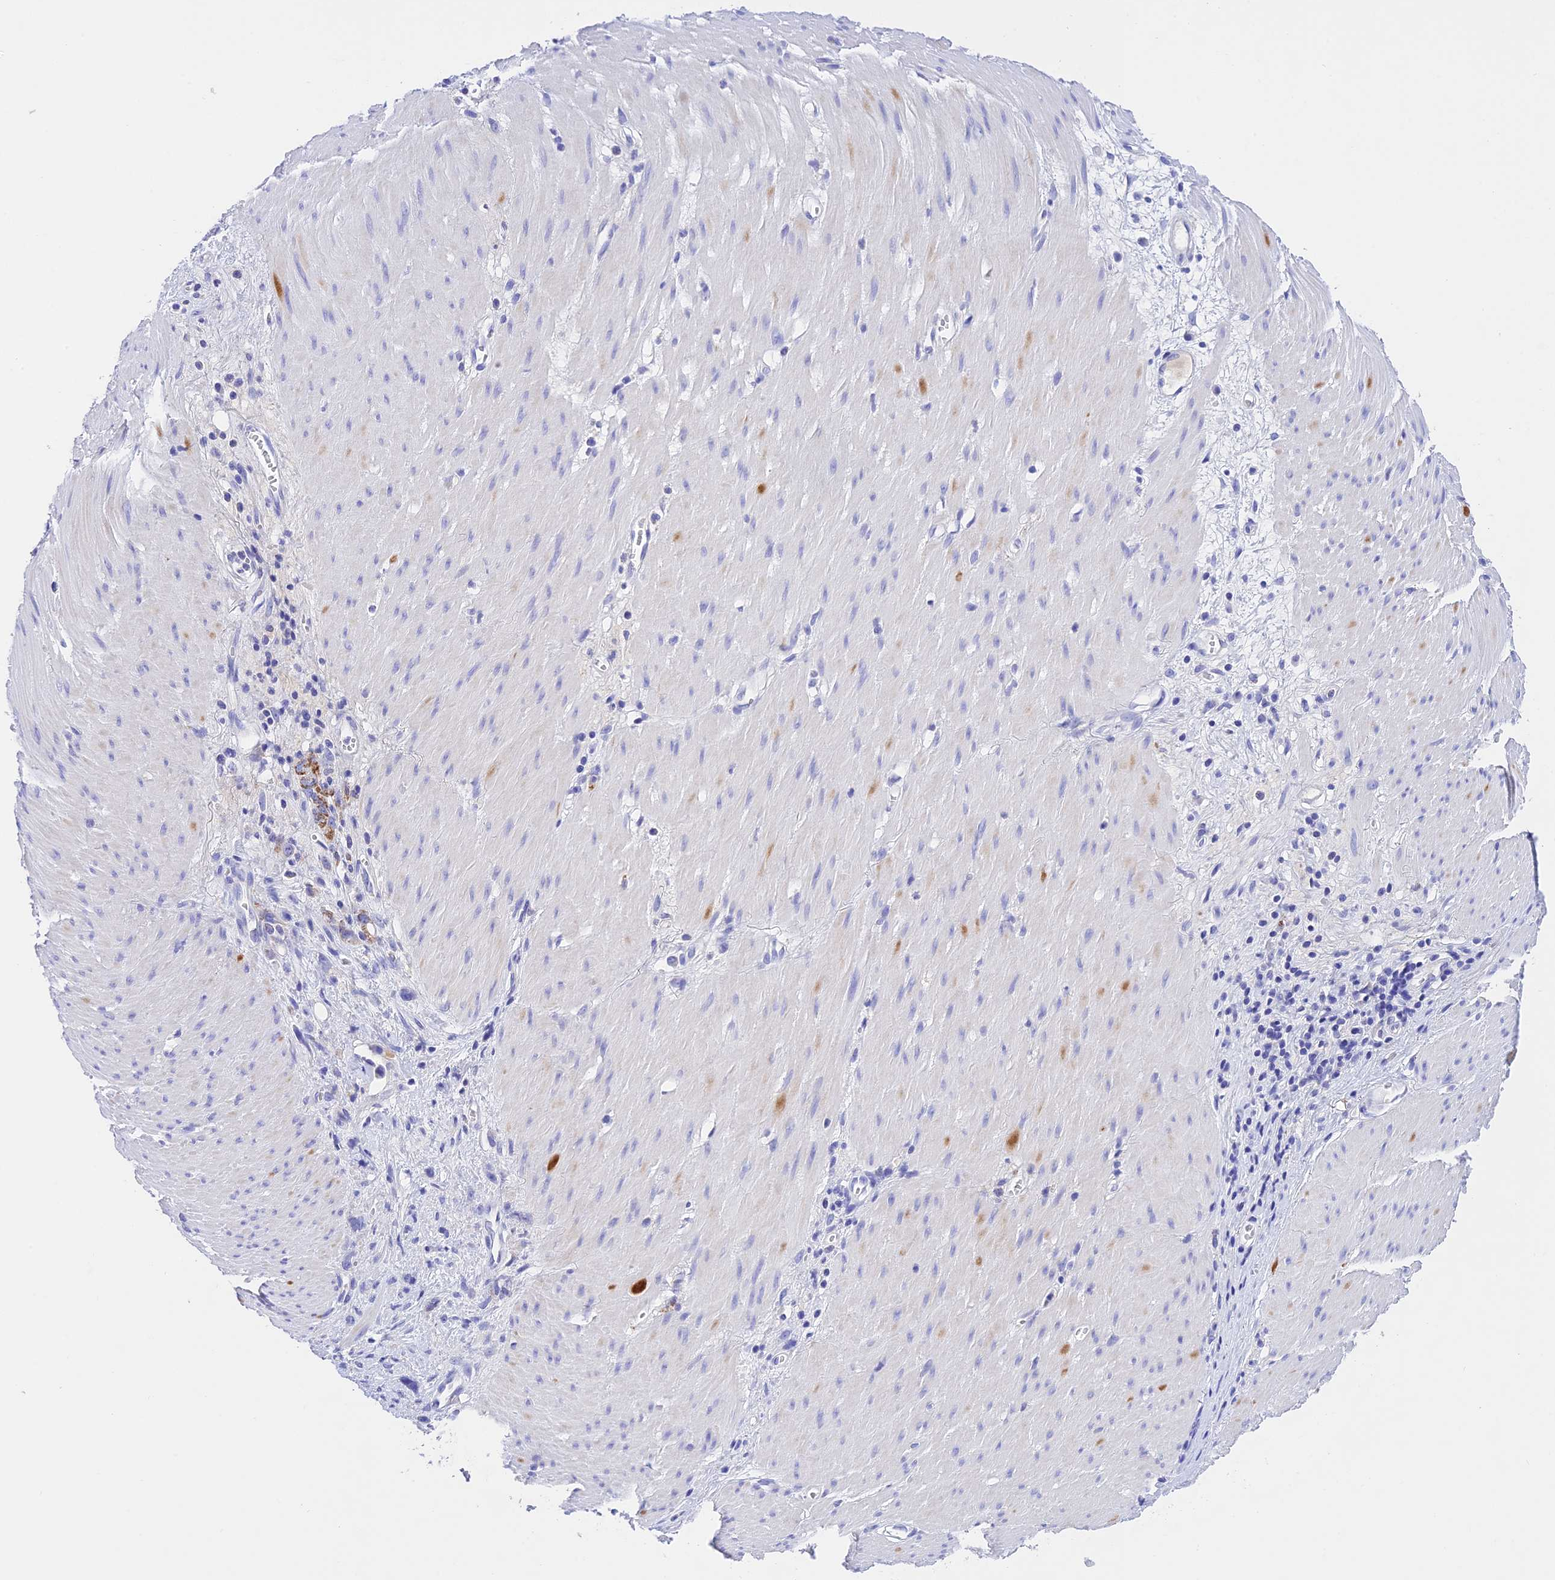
{"staining": {"intensity": "moderate", "quantity": "<25%", "location": "cytoplasmic/membranous"}, "tissue": "stomach cancer", "cell_type": "Tumor cells", "image_type": "cancer", "snomed": [{"axis": "morphology", "description": "Adenocarcinoma, NOS"}, {"axis": "topography", "description": "Stomach"}], "caption": "Tumor cells demonstrate low levels of moderate cytoplasmic/membranous expression in about <25% of cells in stomach adenocarcinoma.", "gene": "MS4A5", "patient": {"sex": "female", "age": 76}}